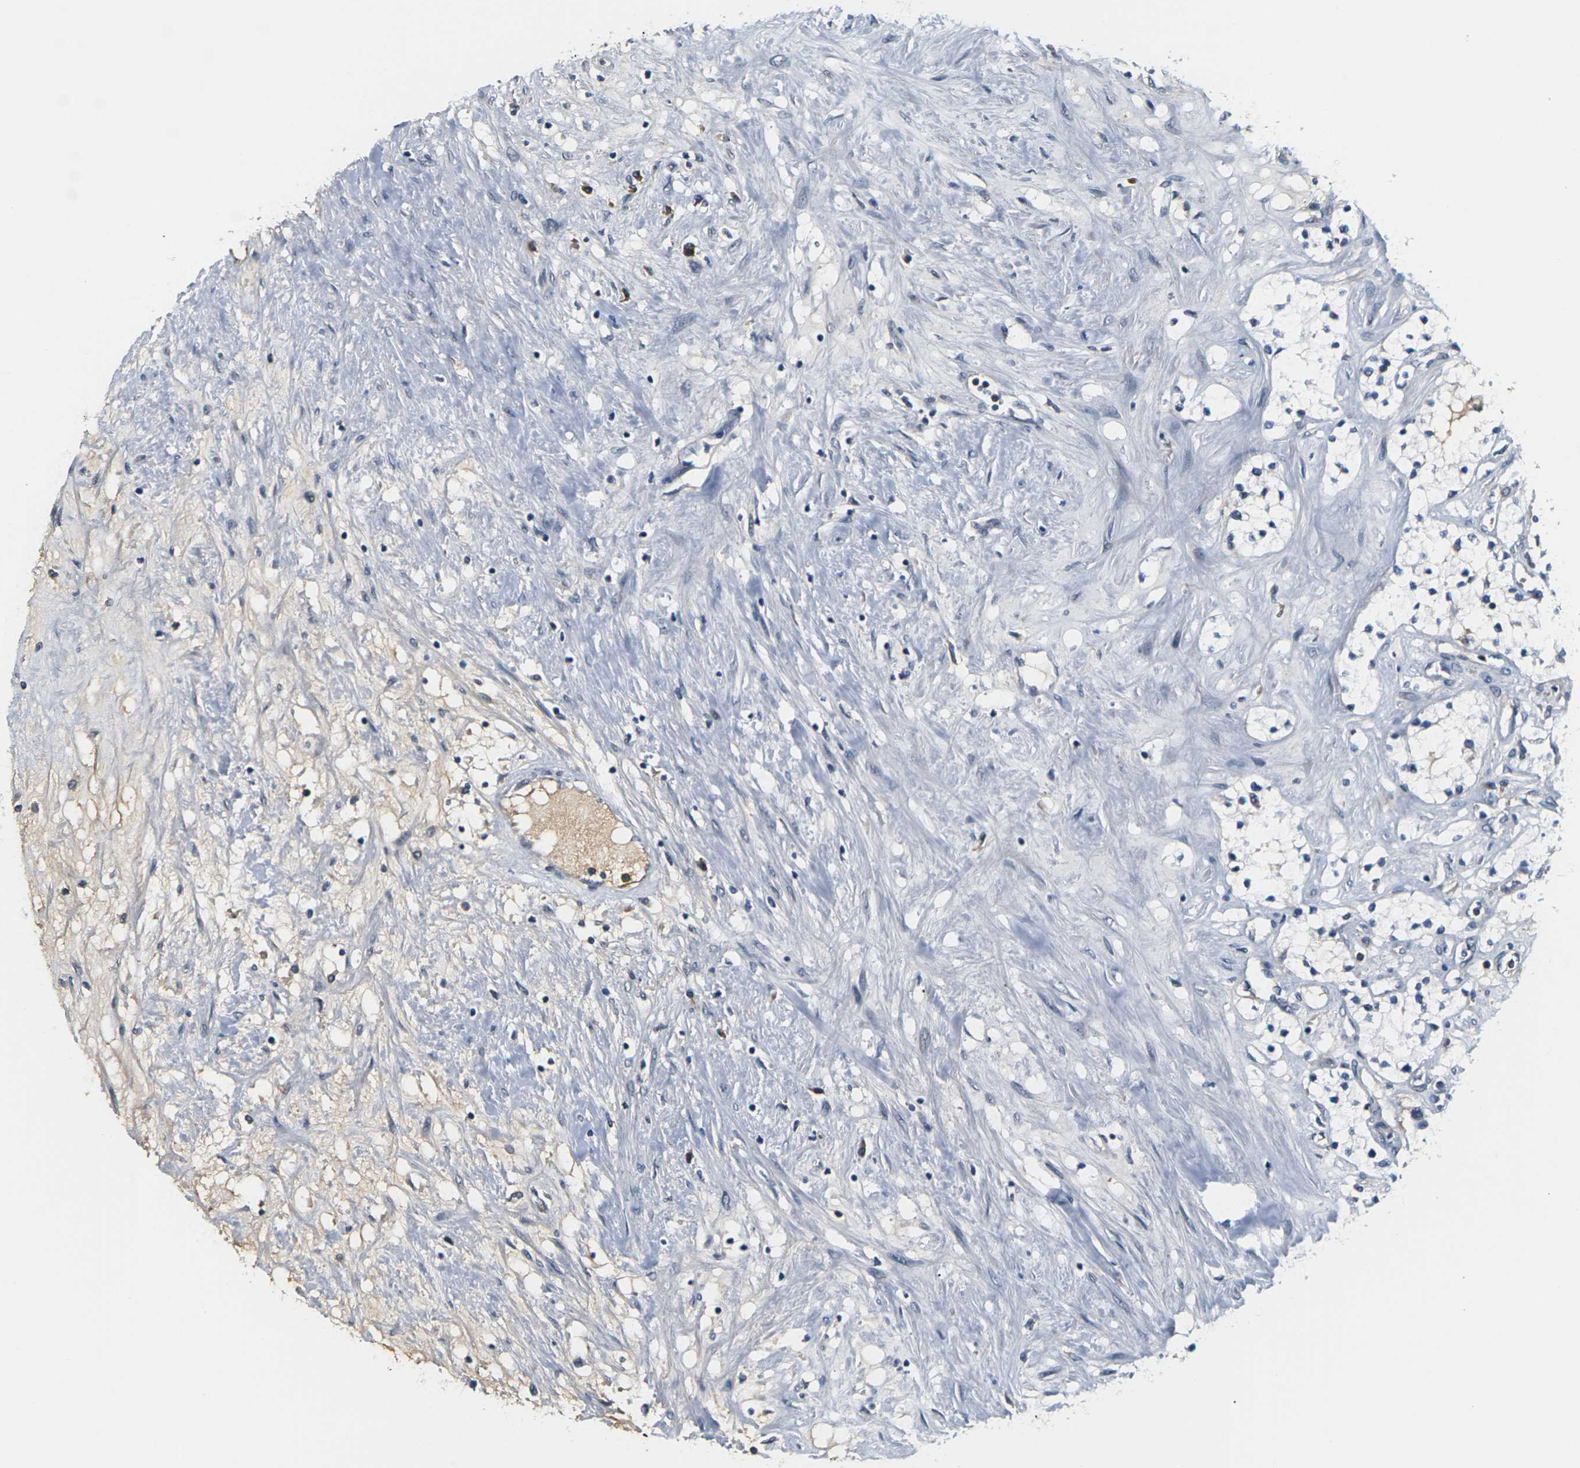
{"staining": {"intensity": "negative", "quantity": "none", "location": "none"}, "tissue": "renal cancer", "cell_type": "Tumor cells", "image_type": "cancer", "snomed": [{"axis": "morphology", "description": "Adenocarcinoma, NOS"}, {"axis": "topography", "description": "Kidney"}], "caption": "There is no significant positivity in tumor cells of adenocarcinoma (renal).", "gene": "PKP2", "patient": {"sex": "male", "age": 68}}